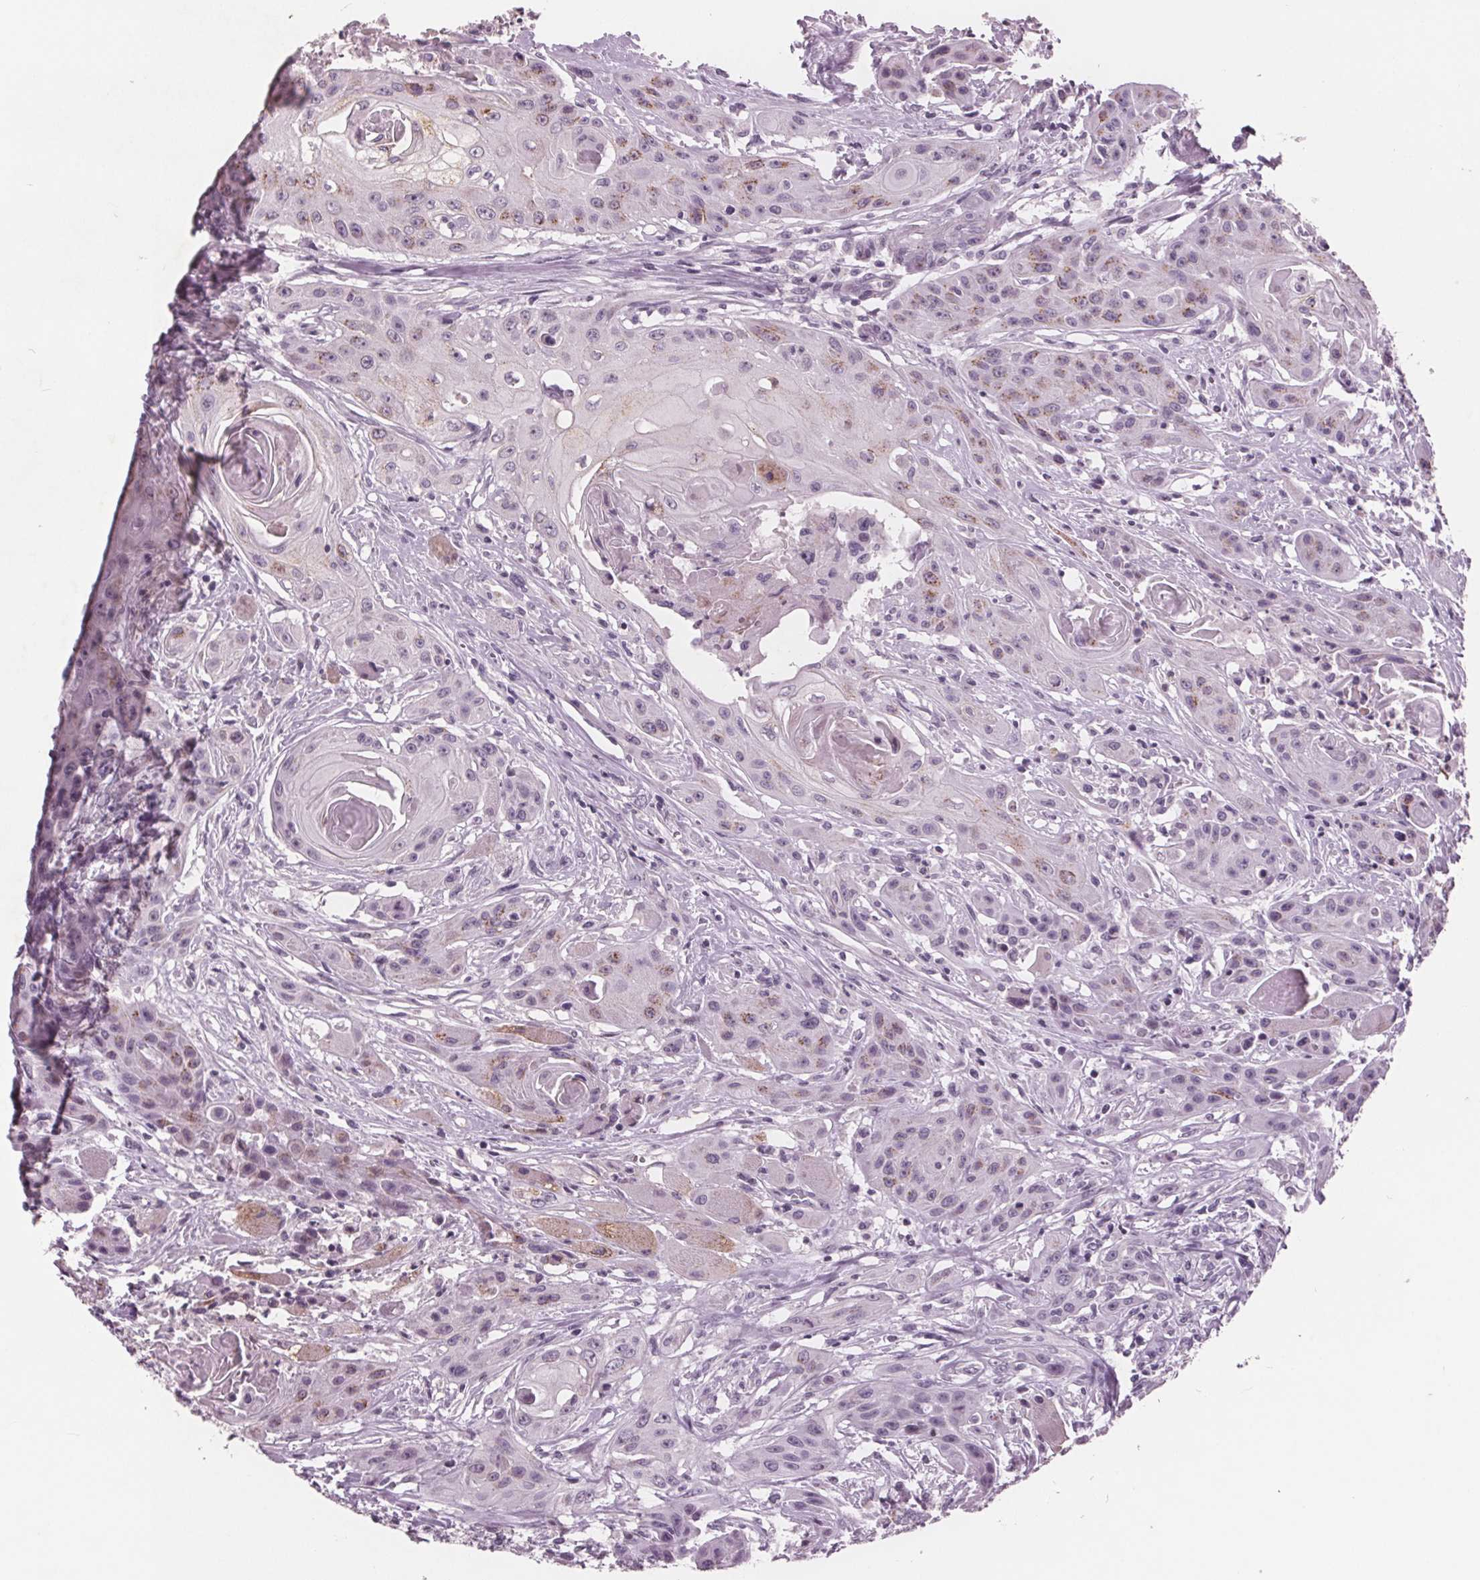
{"staining": {"intensity": "moderate", "quantity": "<25%", "location": "cytoplasmic/membranous"}, "tissue": "head and neck cancer", "cell_type": "Tumor cells", "image_type": "cancer", "snomed": [{"axis": "morphology", "description": "Squamous cell carcinoma, NOS"}, {"axis": "topography", "description": "Oral tissue"}, {"axis": "topography", "description": "Head-Neck"}, {"axis": "topography", "description": "Neck, NOS"}], "caption": "Immunohistochemical staining of squamous cell carcinoma (head and neck) displays low levels of moderate cytoplasmic/membranous protein positivity in approximately <25% of tumor cells. (Brightfield microscopy of DAB IHC at high magnification).", "gene": "PTPN14", "patient": {"sex": "female", "age": 55}}